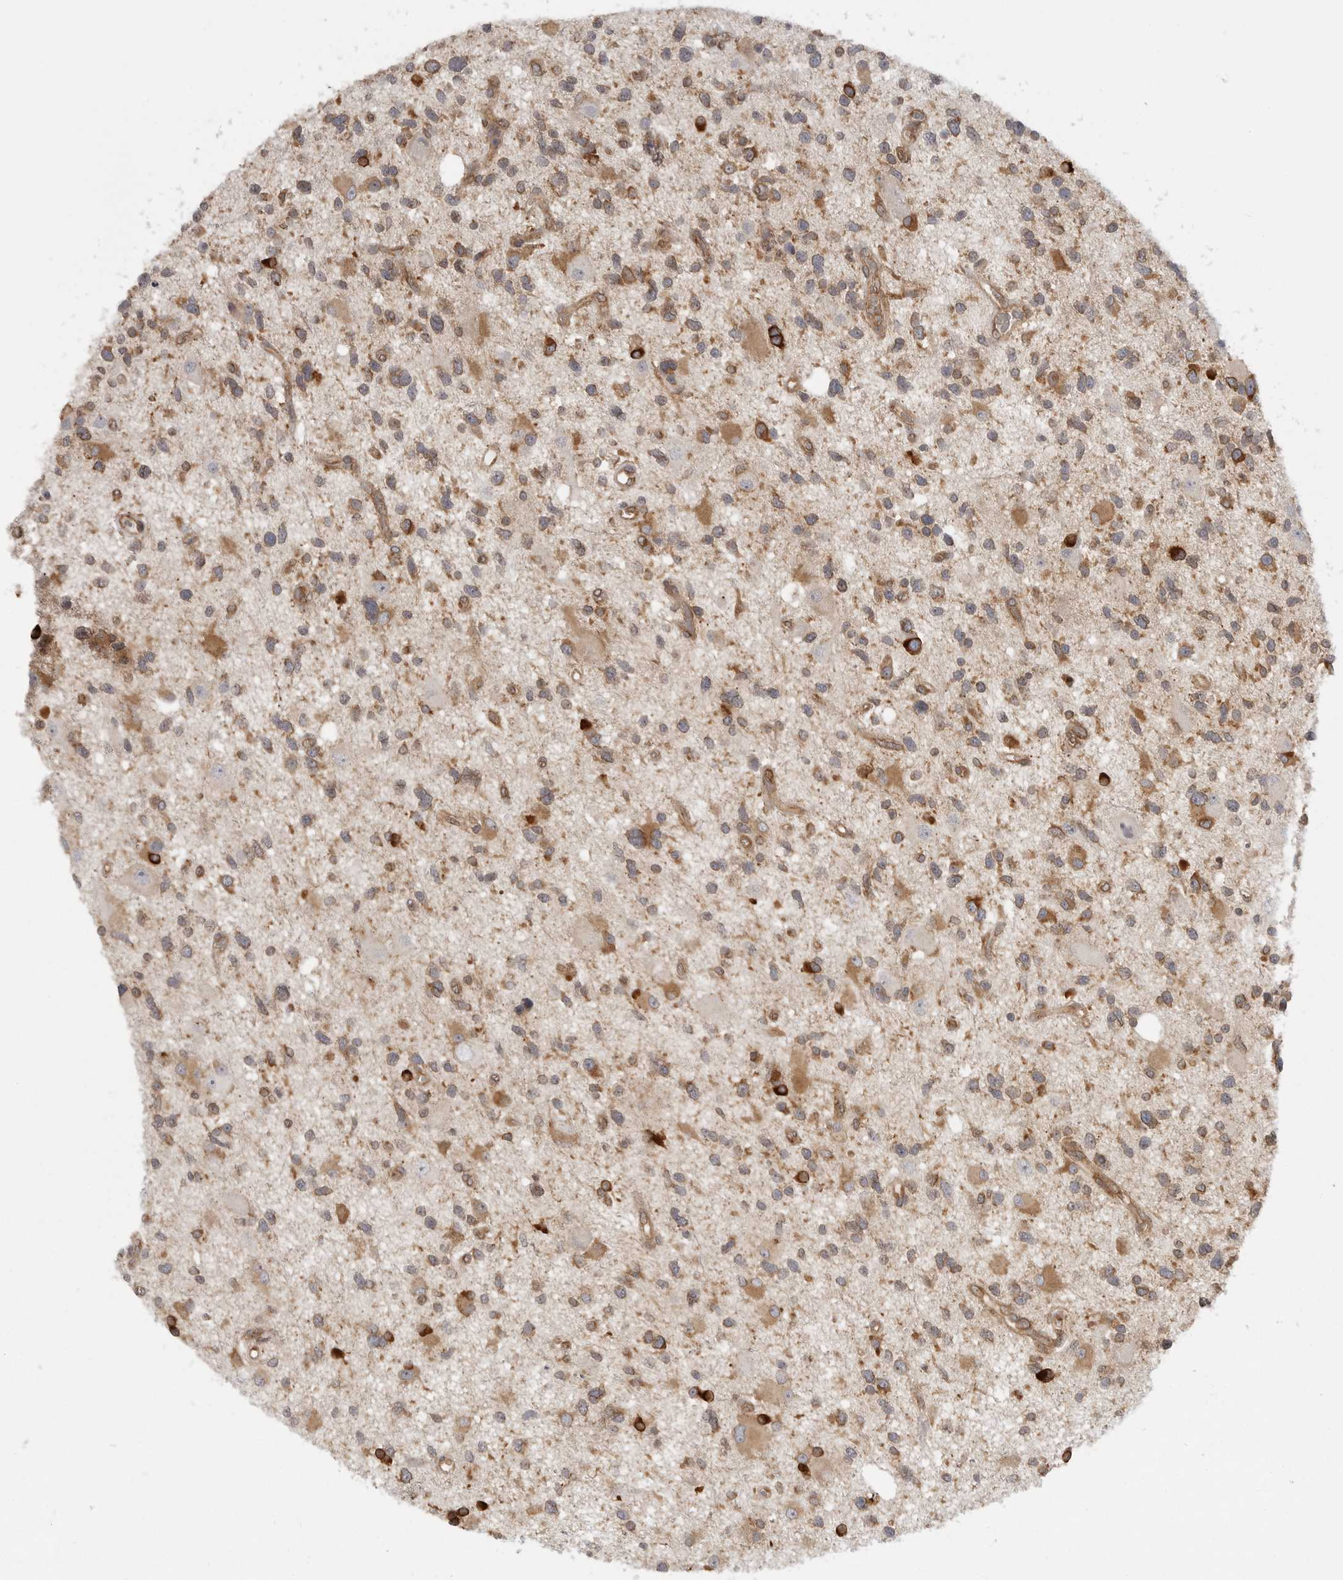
{"staining": {"intensity": "moderate", "quantity": "25%-75%", "location": "cytoplasmic/membranous"}, "tissue": "glioma", "cell_type": "Tumor cells", "image_type": "cancer", "snomed": [{"axis": "morphology", "description": "Glioma, malignant, High grade"}, {"axis": "topography", "description": "Brain"}], "caption": "The immunohistochemical stain shows moderate cytoplasmic/membranous staining in tumor cells of malignant glioma (high-grade) tissue.", "gene": "CERS2", "patient": {"sex": "male", "age": 33}}